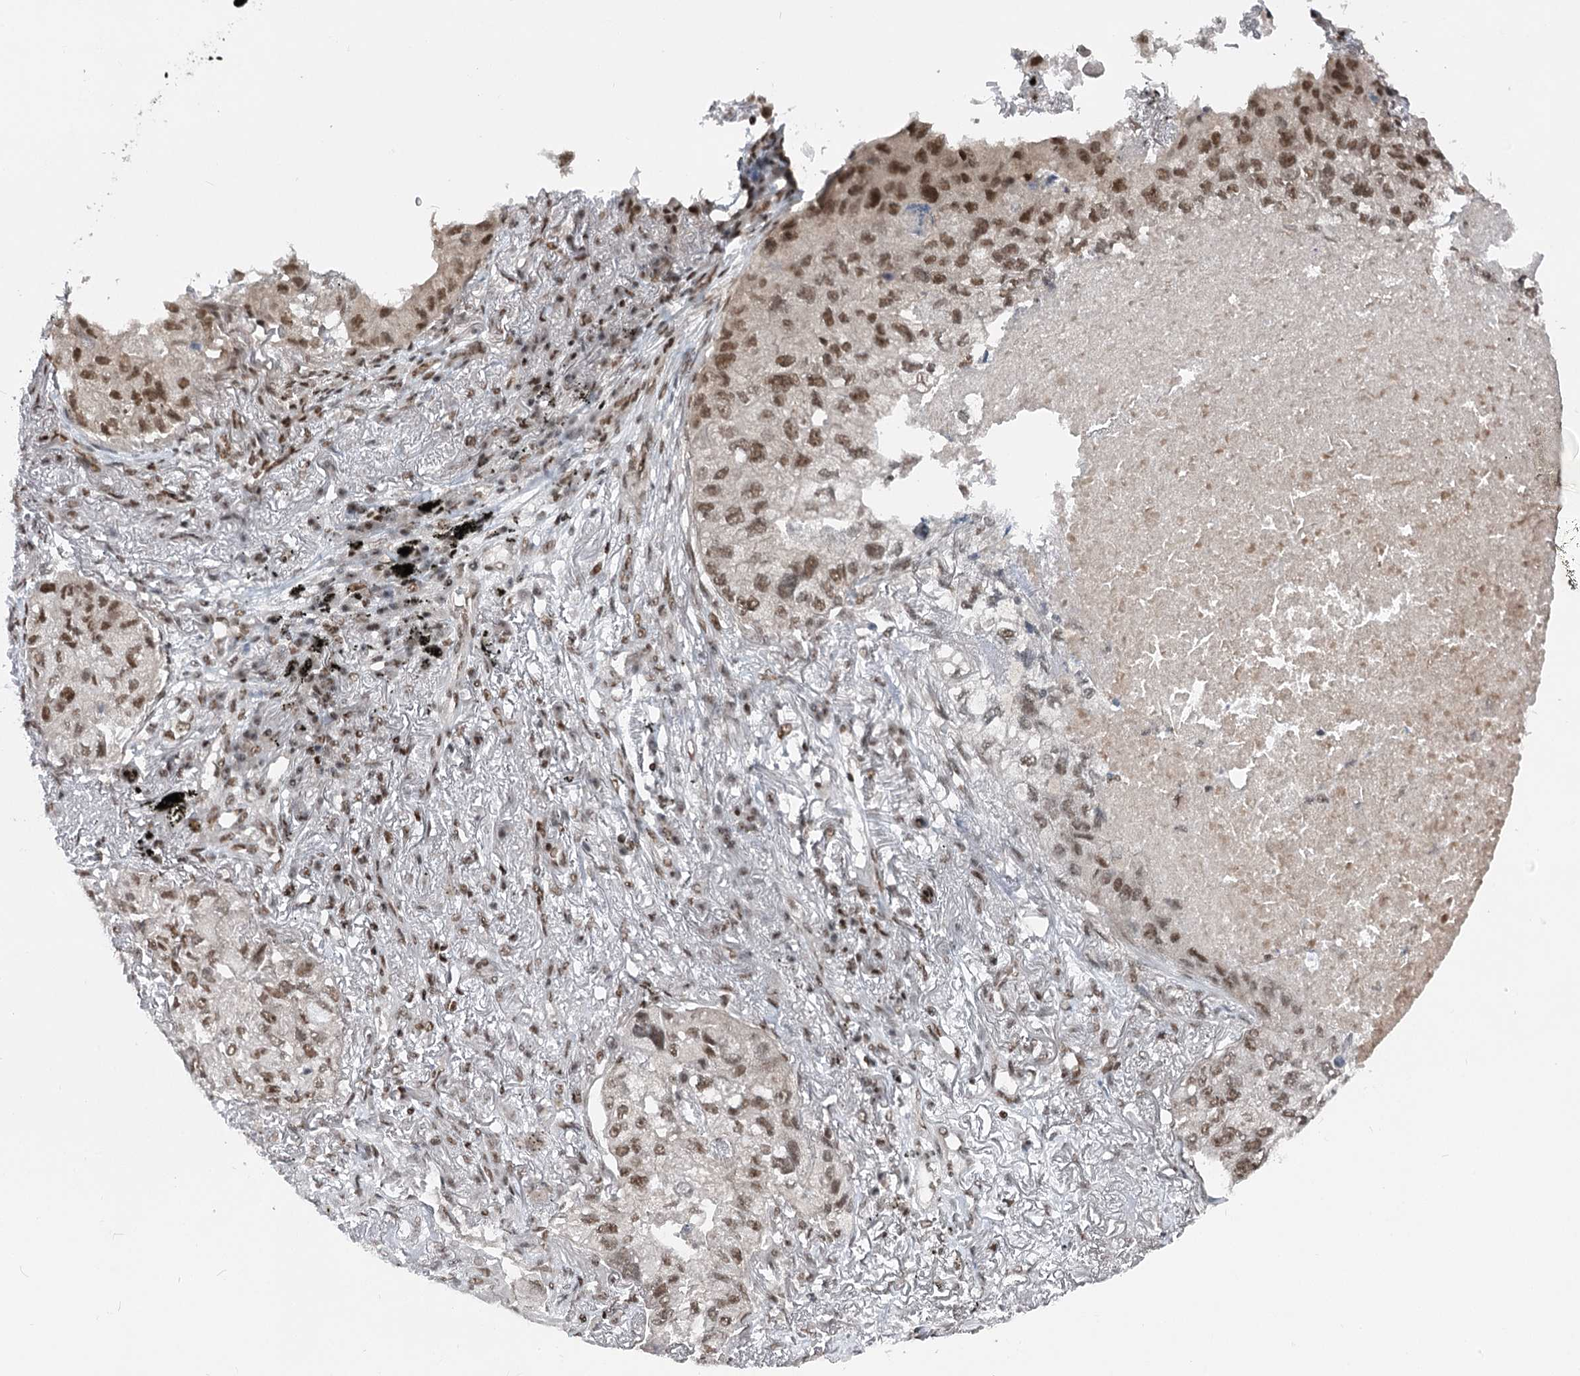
{"staining": {"intensity": "moderate", "quantity": ">75%", "location": "nuclear"}, "tissue": "lung cancer", "cell_type": "Tumor cells", "image_type": "cancer", "snomed": [{"axis": "morphology", "description": "Adenocarcinoma, NOS"}, {"axis": "topography", "description": "Lung"}], "caption": "Lung cancer stained for a protein (brown) reveals moderate nuclear positive positivity in about >75% of tumor cells.", "gene": "CGGBP1", "patient": {"sex": "male", "age": 65}}